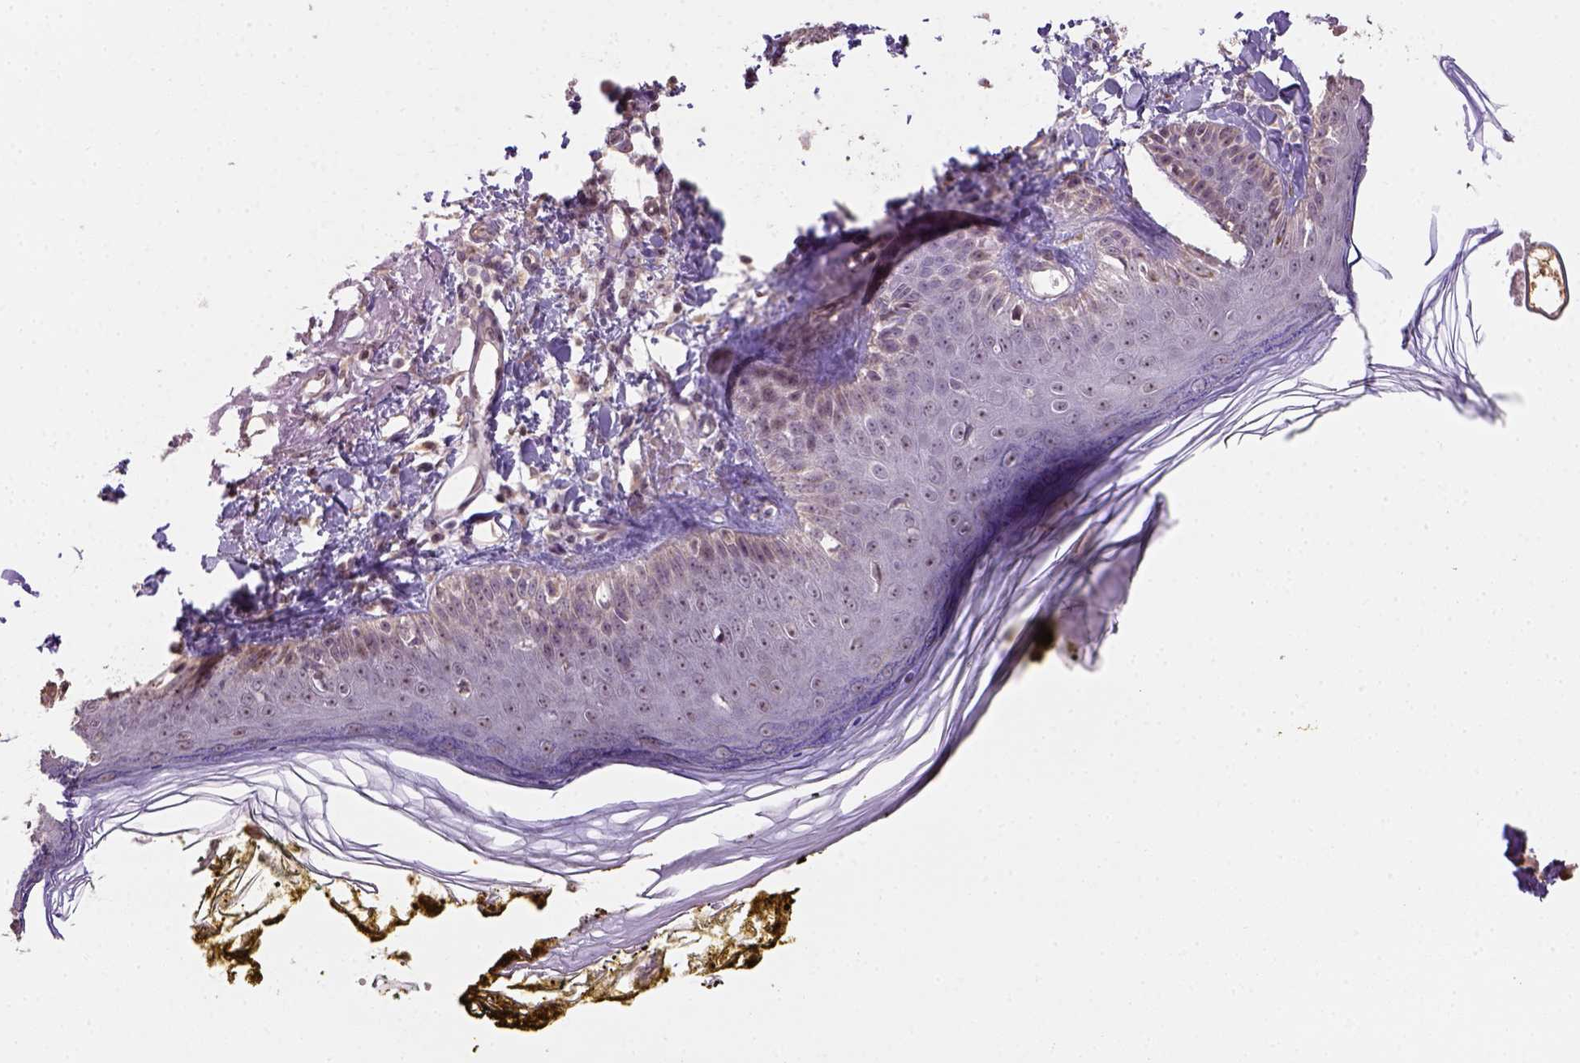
{"staining": {"intensity": "moderate", "quantity": ">75%", "location": "nuclear"}, "tissue": "skin", "cell_type": "Fibroblasts", "image_type": "normal", "snomed": [{"axis": "morphology", "description": "Normal tissue, NOS"}, {"axis": "topography", "description": "Skin"}], "caption": "Immunohistochemistry (IHC) micrograph of benign human skin stained for a protein (brown), which reveals medium levels of moderate nuclear expression in about >75% of fibroblasts.", "gene": "DDX50", "patient": {"sex": "male", "age": 76}}